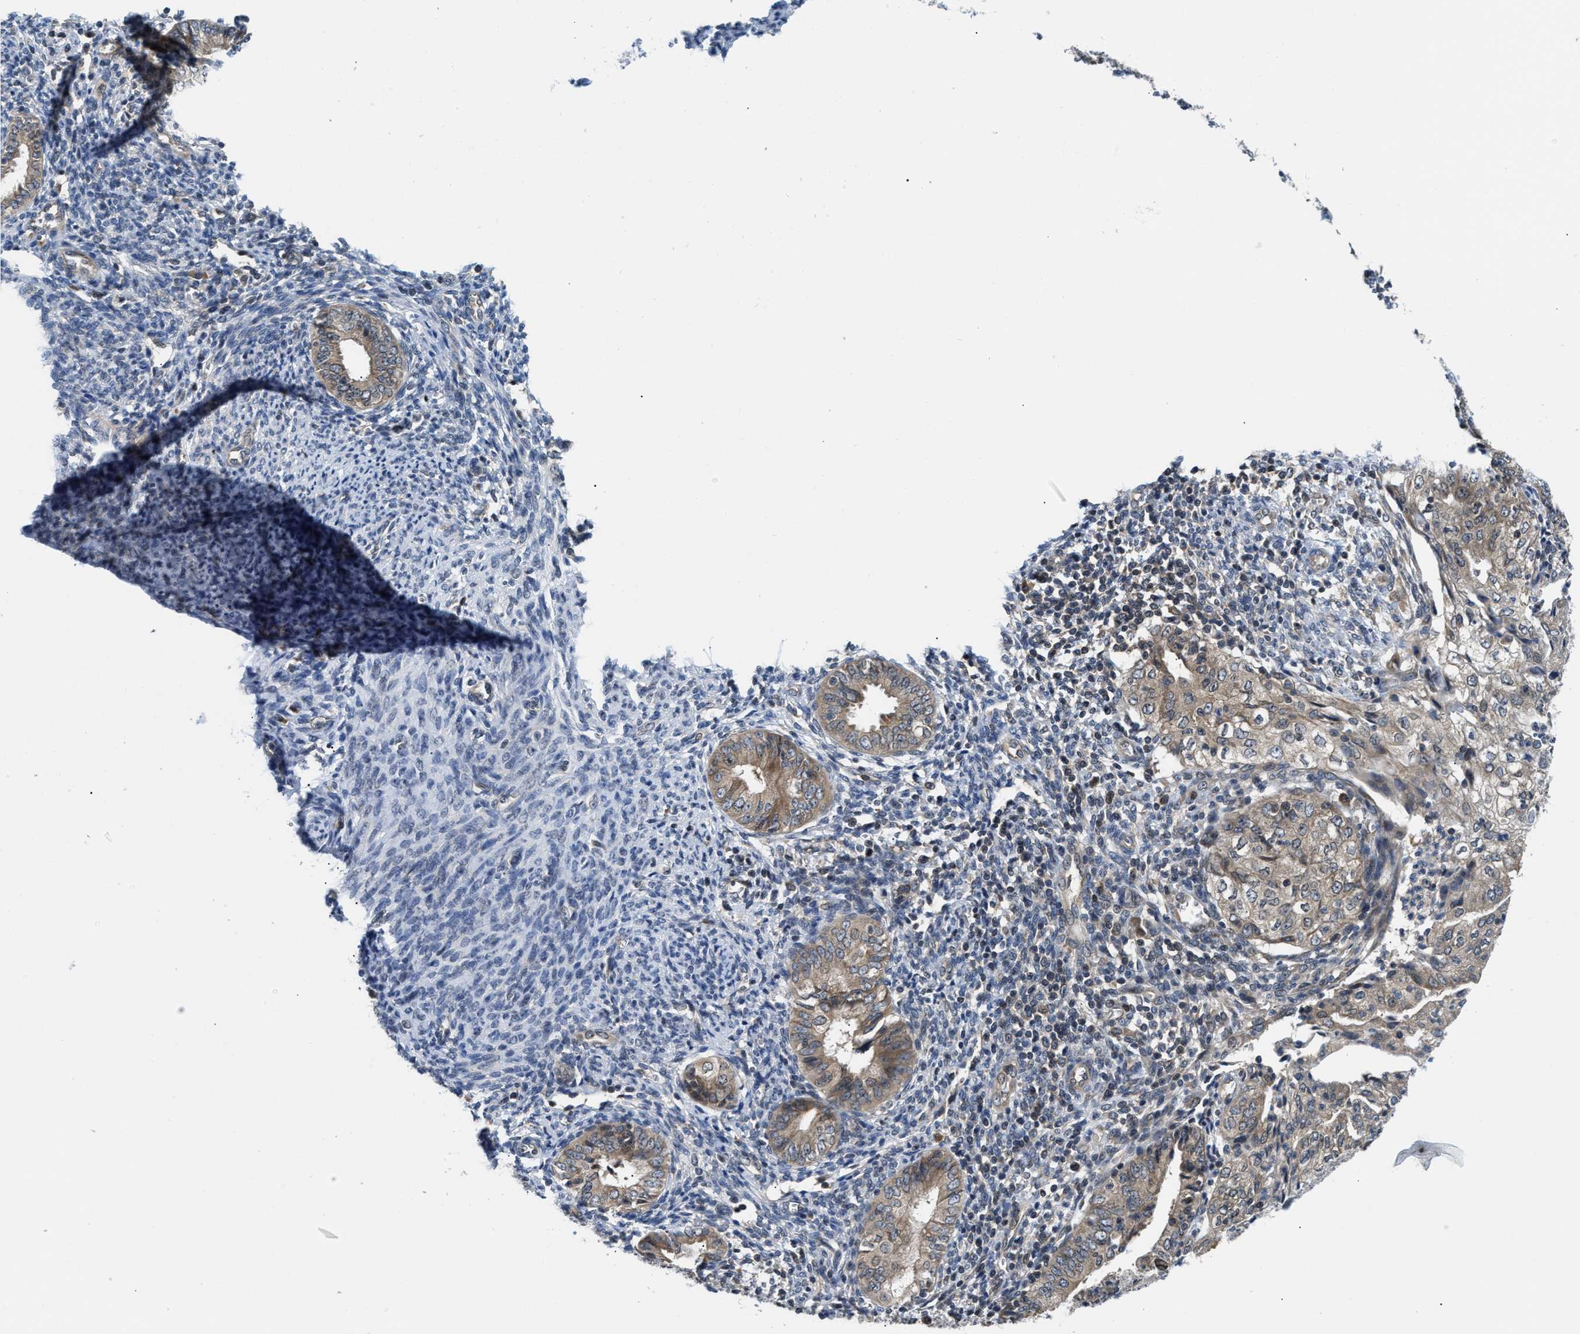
{"staining": {"intensity": "moderate", "quantity": ">75%", "location": "cytoplasmic/membranous"}, "tissue": "endometrial cancer", "cell_type": "Tumor cells", "image_type": "cancer", "snomed": [{"axis": "morphology", "description": "Adenocarcinoma, NOS"}, {"axis": "topography", "description": "Endometrium"}], "caption": "Immunohistochemistry (IHC) micrograph of endometrial cancer (adenocarcinoma) stained for a protein (brown), which reveals medium levels of moderate cytoplasmic/membranous staining in about >75% of tumor cells.", "gene": "RAB29", "patient": {"sex": "female", "age": 55}}